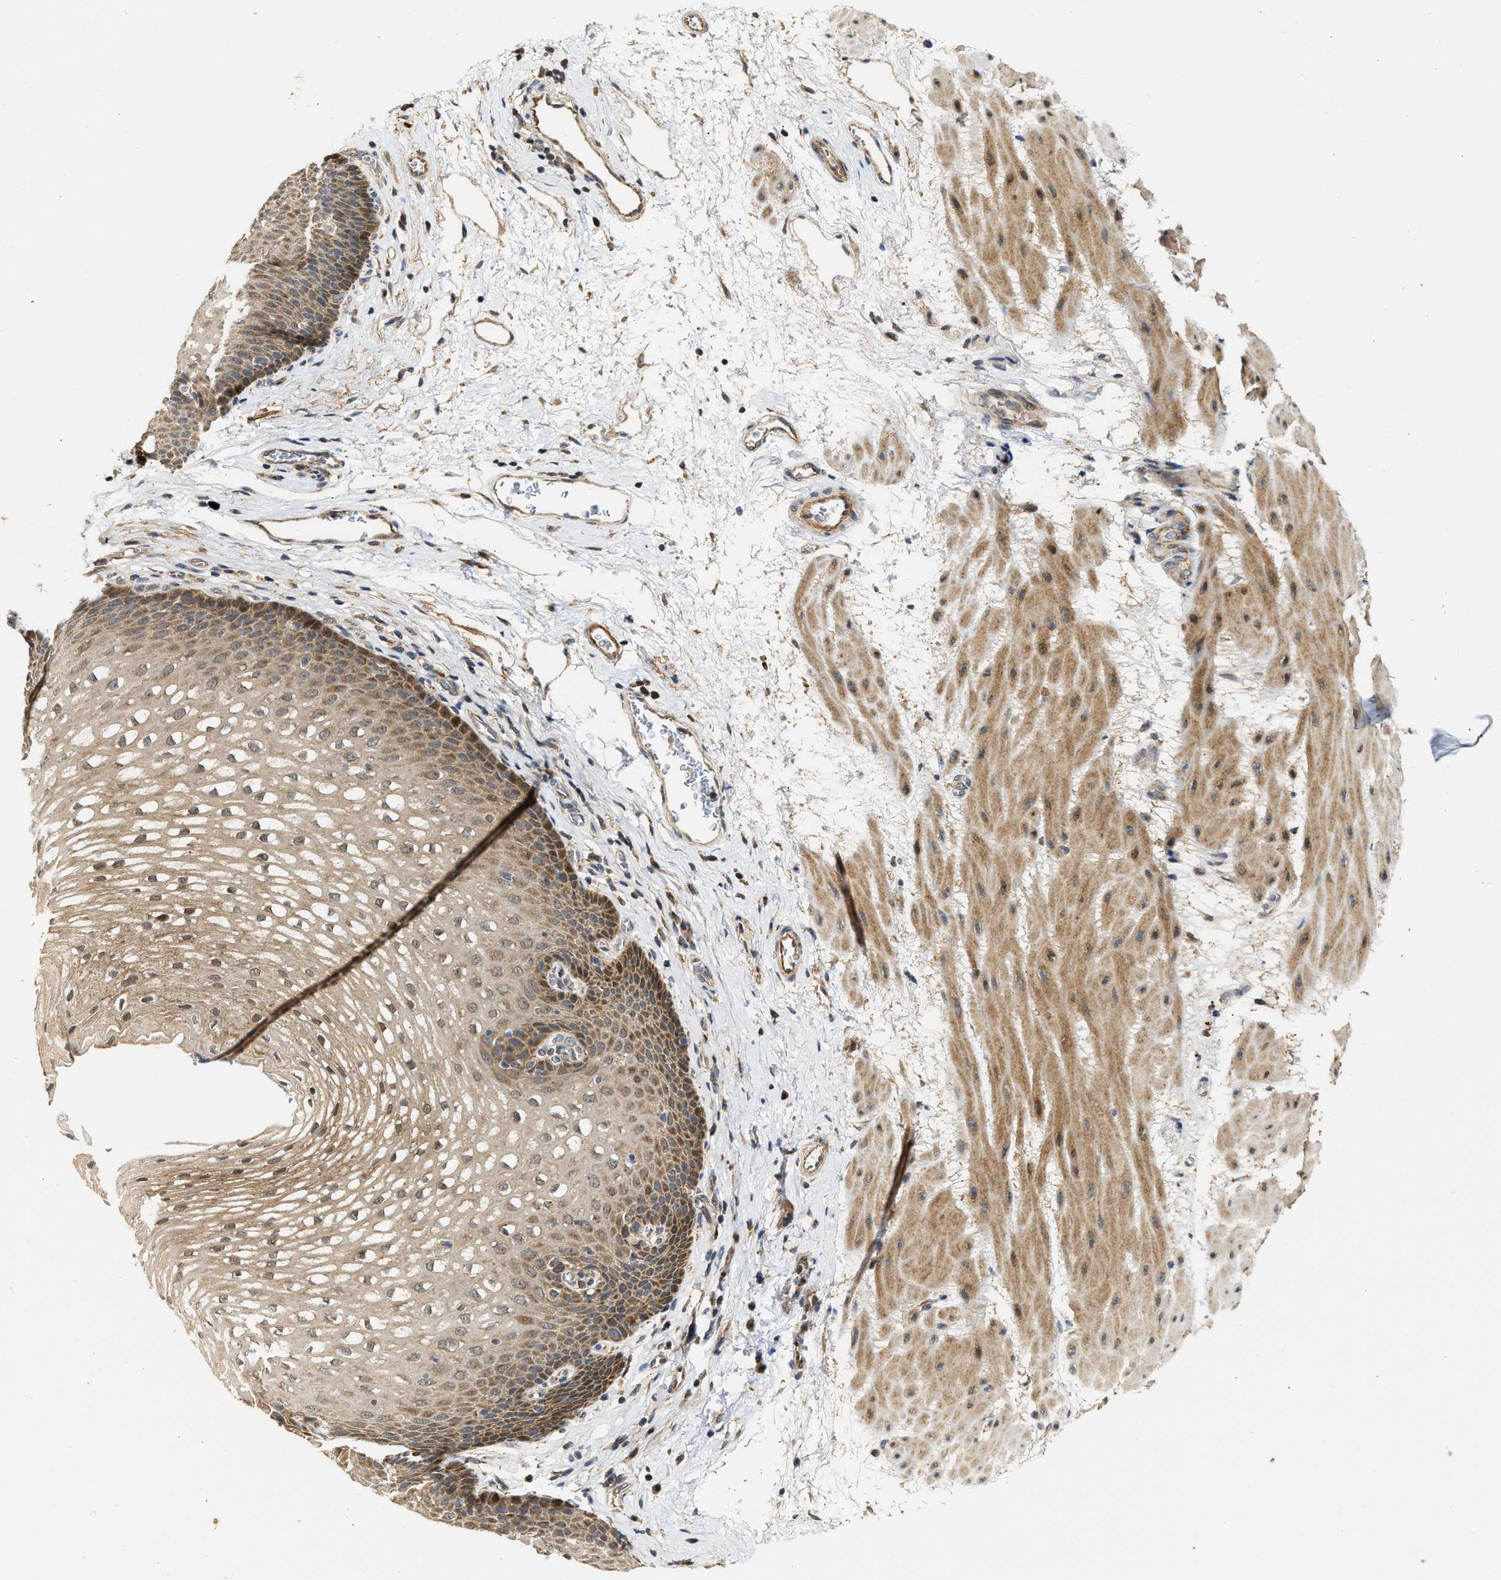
{"staining": {"intensity": "moderate", "quantity": ">75%", "location": "cytoplasmic/membranous"}, "tissue": "esophagus", "cell_type": "Squamous epithelial cells", "image_type": "normal", "snomed": [{"axis": "morphology", "description": "Normal tissue, NOS"}, {"axis": "topography", "description": "Esophagus"}], "caption": "Immunohistochemical staining of benign human esophagus exhibits moderate cytoplasmic/membranous protein expression in approximately >75% of squamous epithelial cells.", "gene": "EXTL2", "patient": {"sex": "male", "age": 48}}